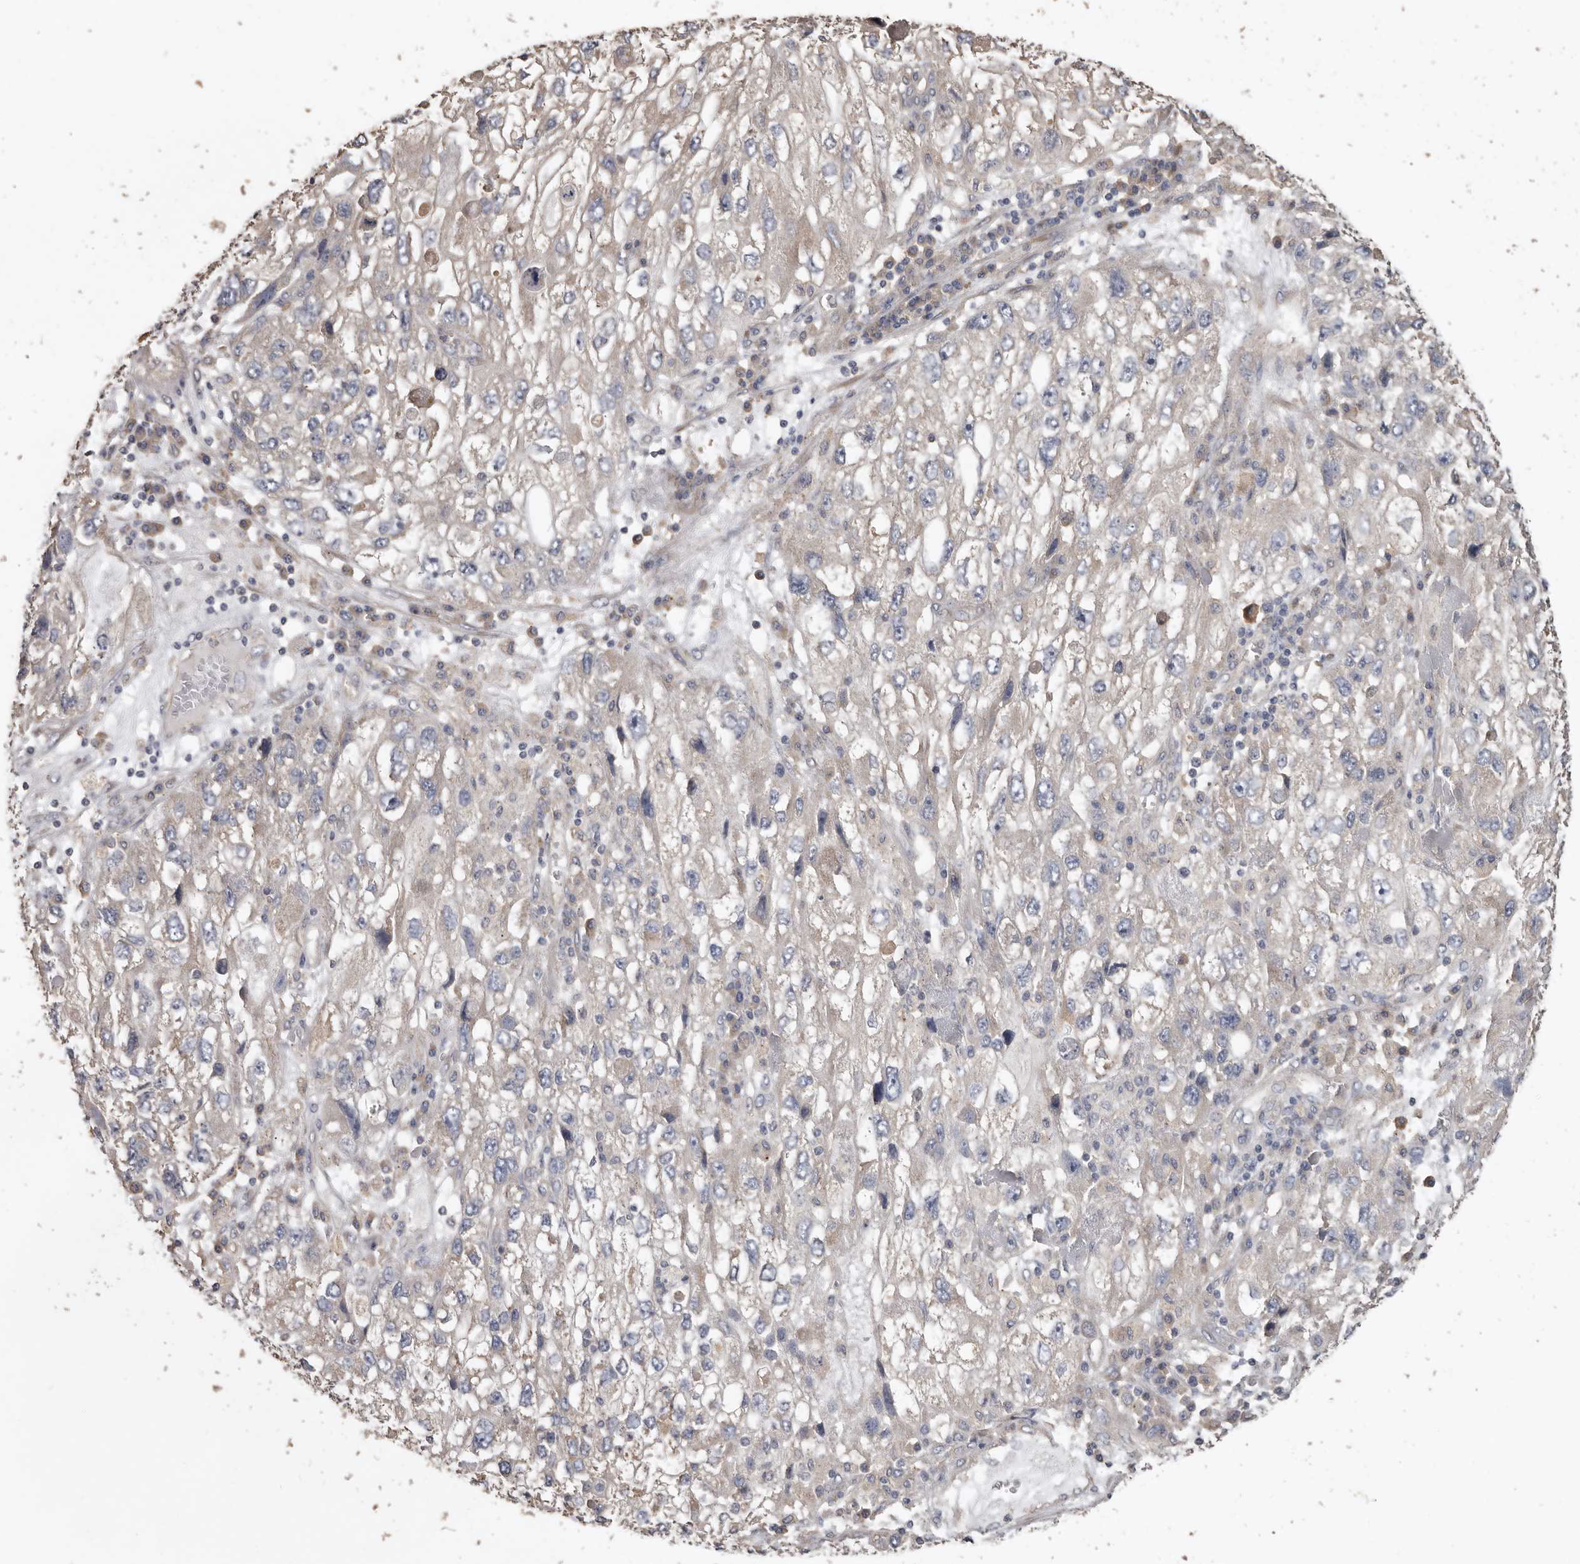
{"staining": {"intensity": "negative", "quantity": "none", "location": "none"}, "tissue": "endometrial cancer", "cell_type": "Tumor cells", "image_type": "cancer", "snomed": [{"axis": "morphology", "description": "Adenocarcinoma, NOS"}, {"axis": "topography", "description": "Endometrium"}], "caption": "Tumor cells show no significant protein staining in endometrial cancer.", "gene": "FLCN", "patient": {"sex": "female", "age": 49}}